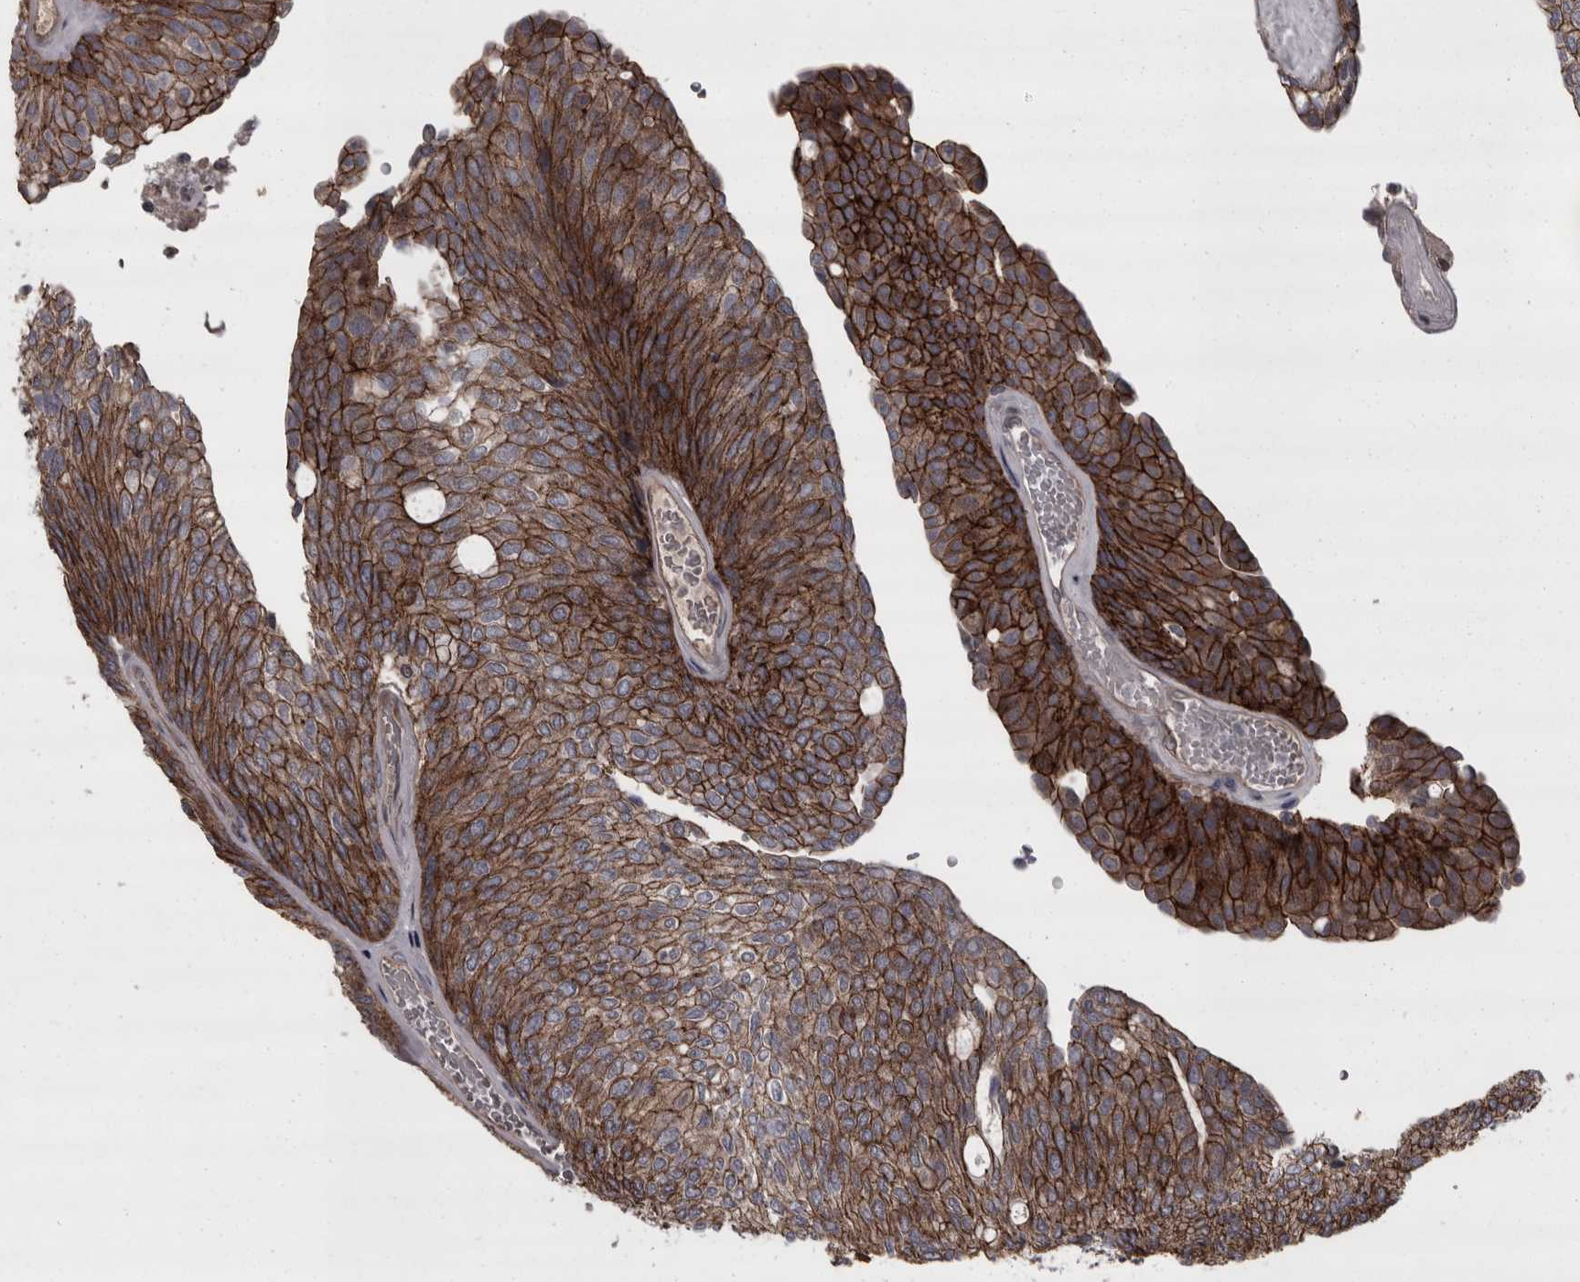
{"staining": {"intensity": "moderate", "quantity": ">75%", "location": "cytoplasmic/membranous"}, "tissue": "urothelial cancer", "cell_type": "Tumor cells", "image_type": "cancer", "snomed": [{"axis": "morphology", "description": "Urothelial carcinoma, Low grade"}, {"axis": "topography", "description": "Urinary bladder"}], "caption": "This image shows urothelial cancer stained with IHC to label a protein in brown. The cytoplasmic/membranous of tumor cells show moderate positivity for the protein. Nuclei are counter-stained blue.", "gene": "PCDH17", "patient": {"sex": "female", "age": 79}}